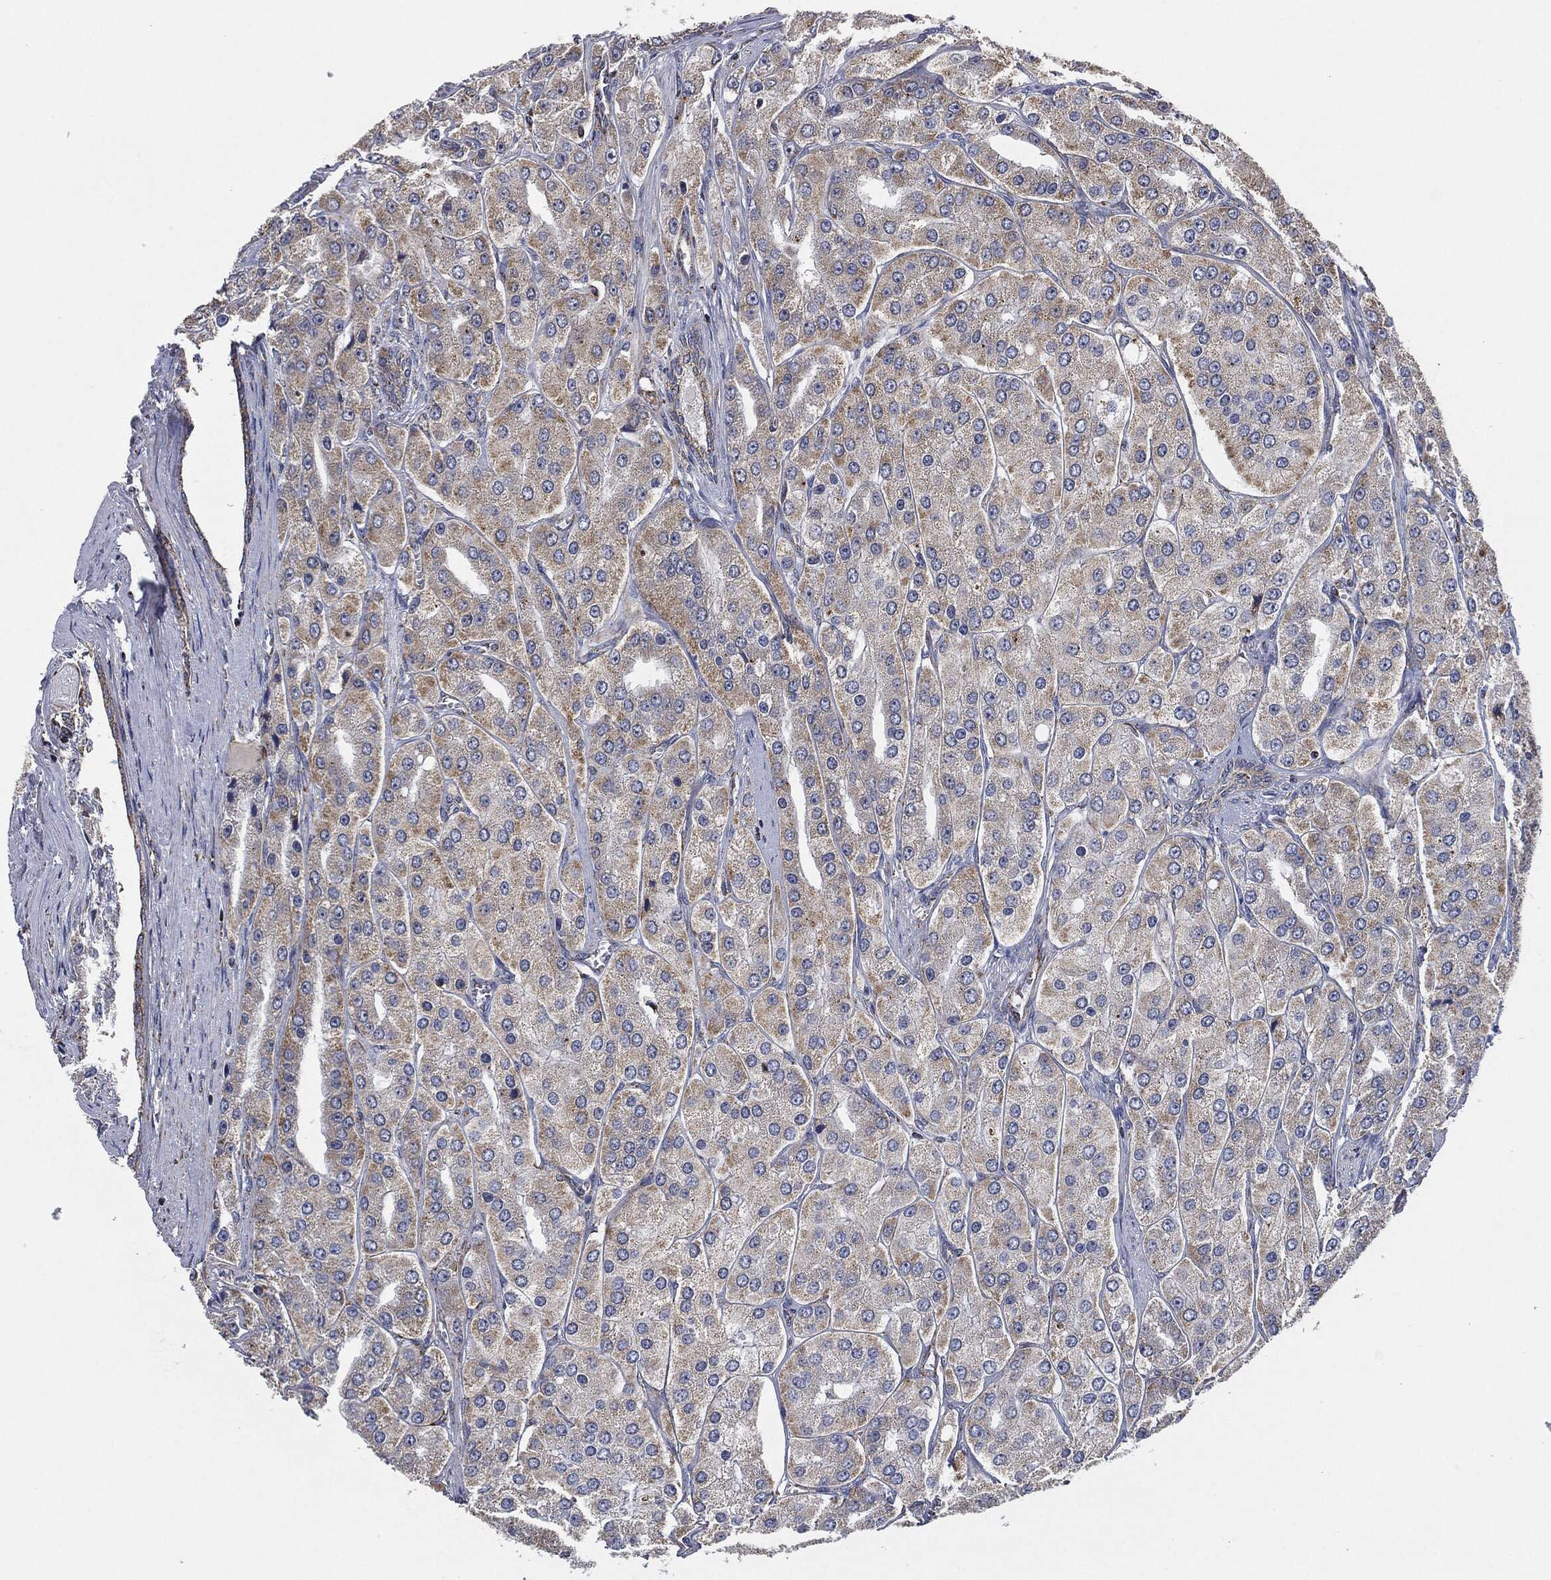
{"staining": {"intensity": "weak", "quantity": "25%-75%", "location": "cytoplasmic/membranous"}, "tissue": "prostate cancer", "cell_type": "Tumor cells", "image_type": "cancer", "snomed": [{"axis": "morphology", "description": "Adenocarcinoma, Low grade"}, {"axis": "topography", "description": "Prostate"}], "caption": "Prostate cancer (adenocarcinoma (low-grade)) stained with DAB (3,3'-diaminobenzidine) immunohistochemistry exhibits low levels of weak cytoplasmic/membranous positivity in about 25%-75% of tumor cells. The protein is stained brown, and the nuclei are stained in blue (DAB IHC with brightfield microscopy, high magnification).", "gene": "NDUFV2", "patient": {"sex": "male", "age": 69}}